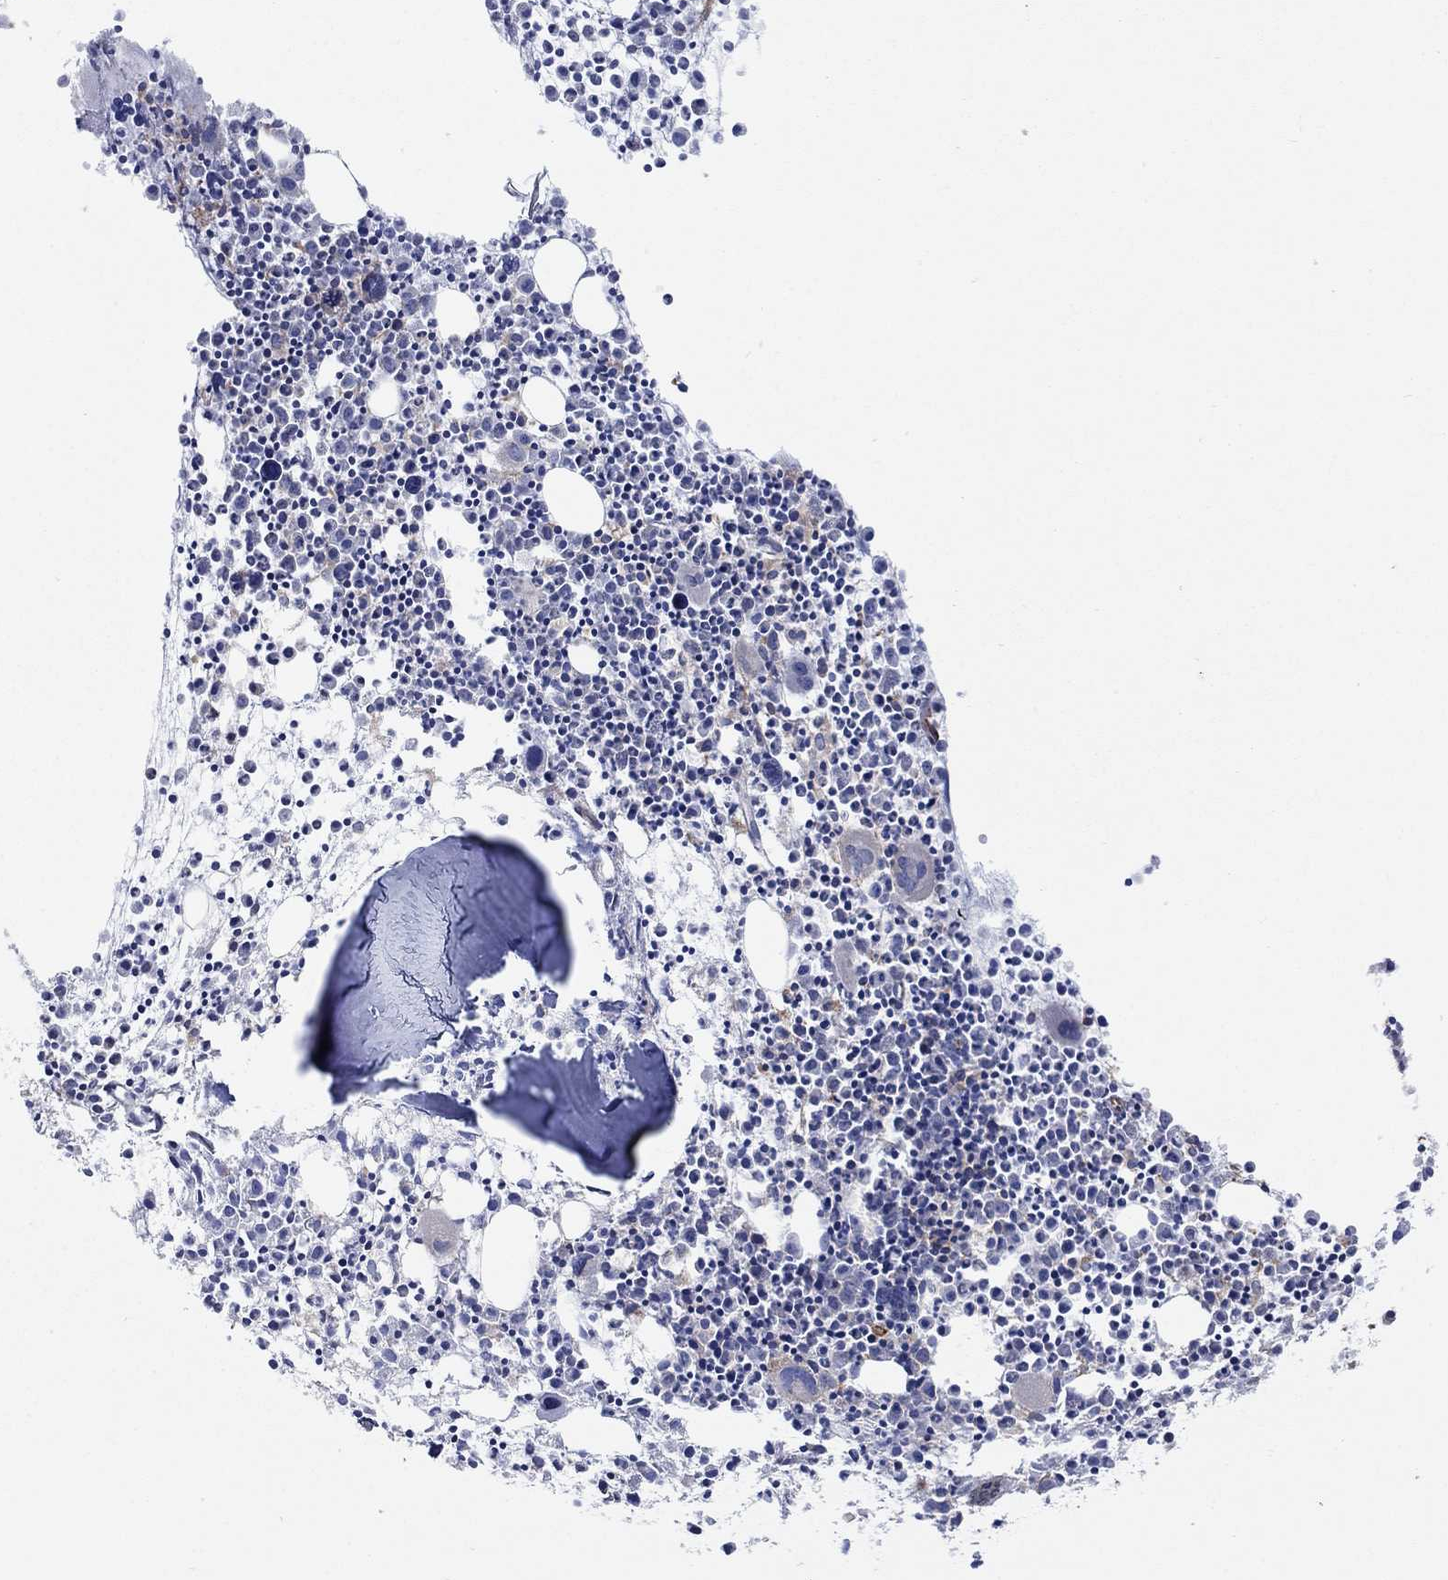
{"staining": {"intensity": "strong", "quantity": "<25%", "location": "cytoplasmic/membranous"}, "tissue": "bone marrow", "cell_type": "Hematopoietic cells", "image_type": "normal", "snomed": [{"axis": "morphology", "description": "Normal tissue, NOS"}, {"axis": "morphology", "description": "Inflammation, NOS"}, {"axis": "topography", "description": "Bone marrow"}], "caption": "Unremarkable bone marrow was stained to show a protein in brown. There is medium levels of strong cytoplasmic/membranous positivity in approximately <25% of hematopoietic cells.", "gene": "TMEM59", "patient": {"sex": "male", "age": 3}}